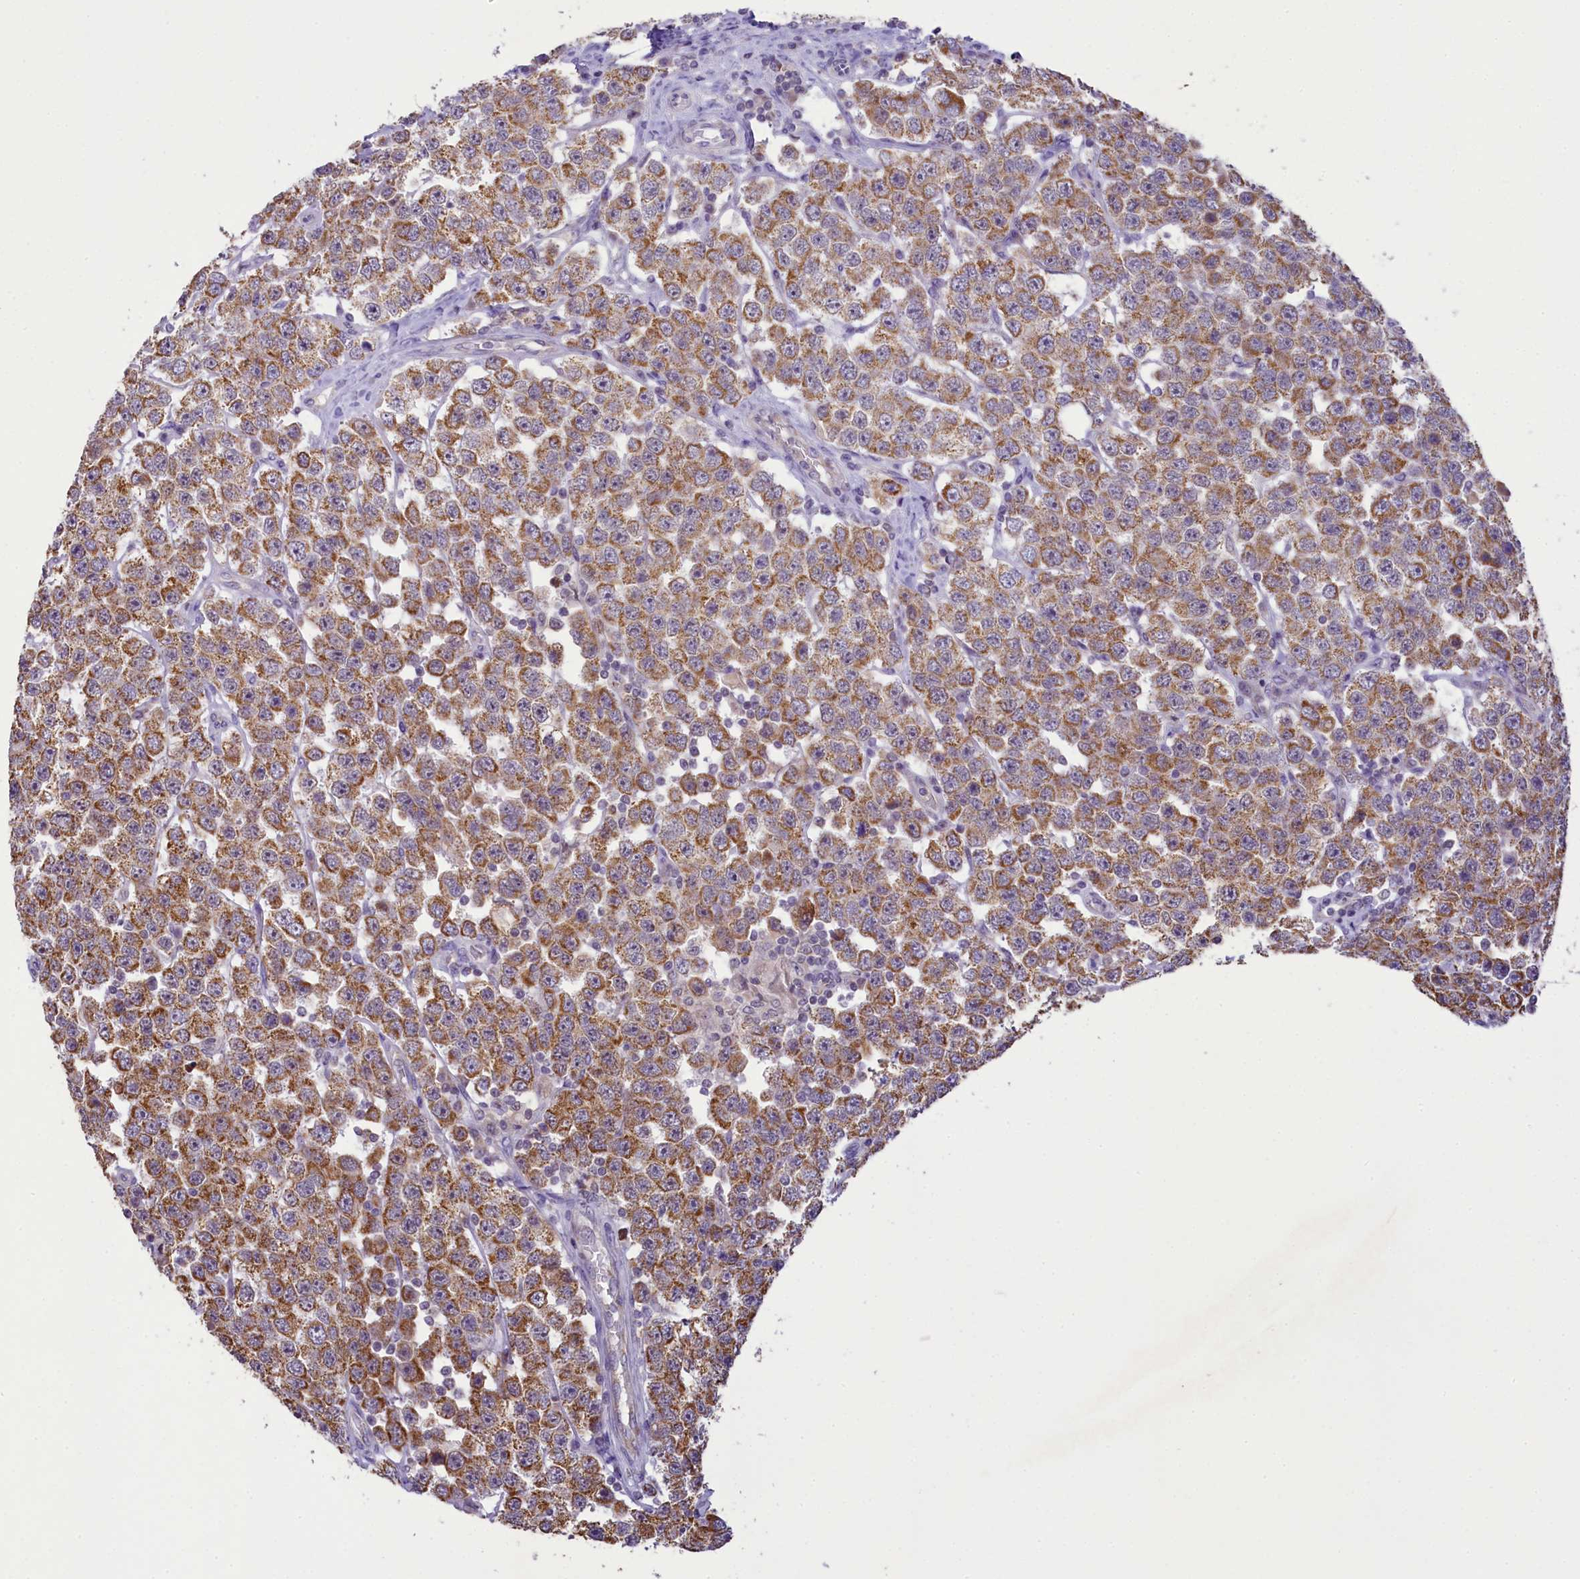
{"staining": {"intensity": "moderate", "quantity": ">75%", "location": "cytoplasmic/membranous"}, "tissue": "testis cancer", "cell_type": "Tumor cells", "image_type": "cancer", "snomed": [{"axis": "morphology", "description": "Seminoma, NOS"}, {"axis": "topography", "description": "Testis"}], "caption": "The photomicrograph reveals a brown stain indicating the presence of a protein in the cytoplasmic/membranous of tumor cells in testis seminoma.", "gene": "PAF1", "patient": {"sex": "male", "age": 28}}